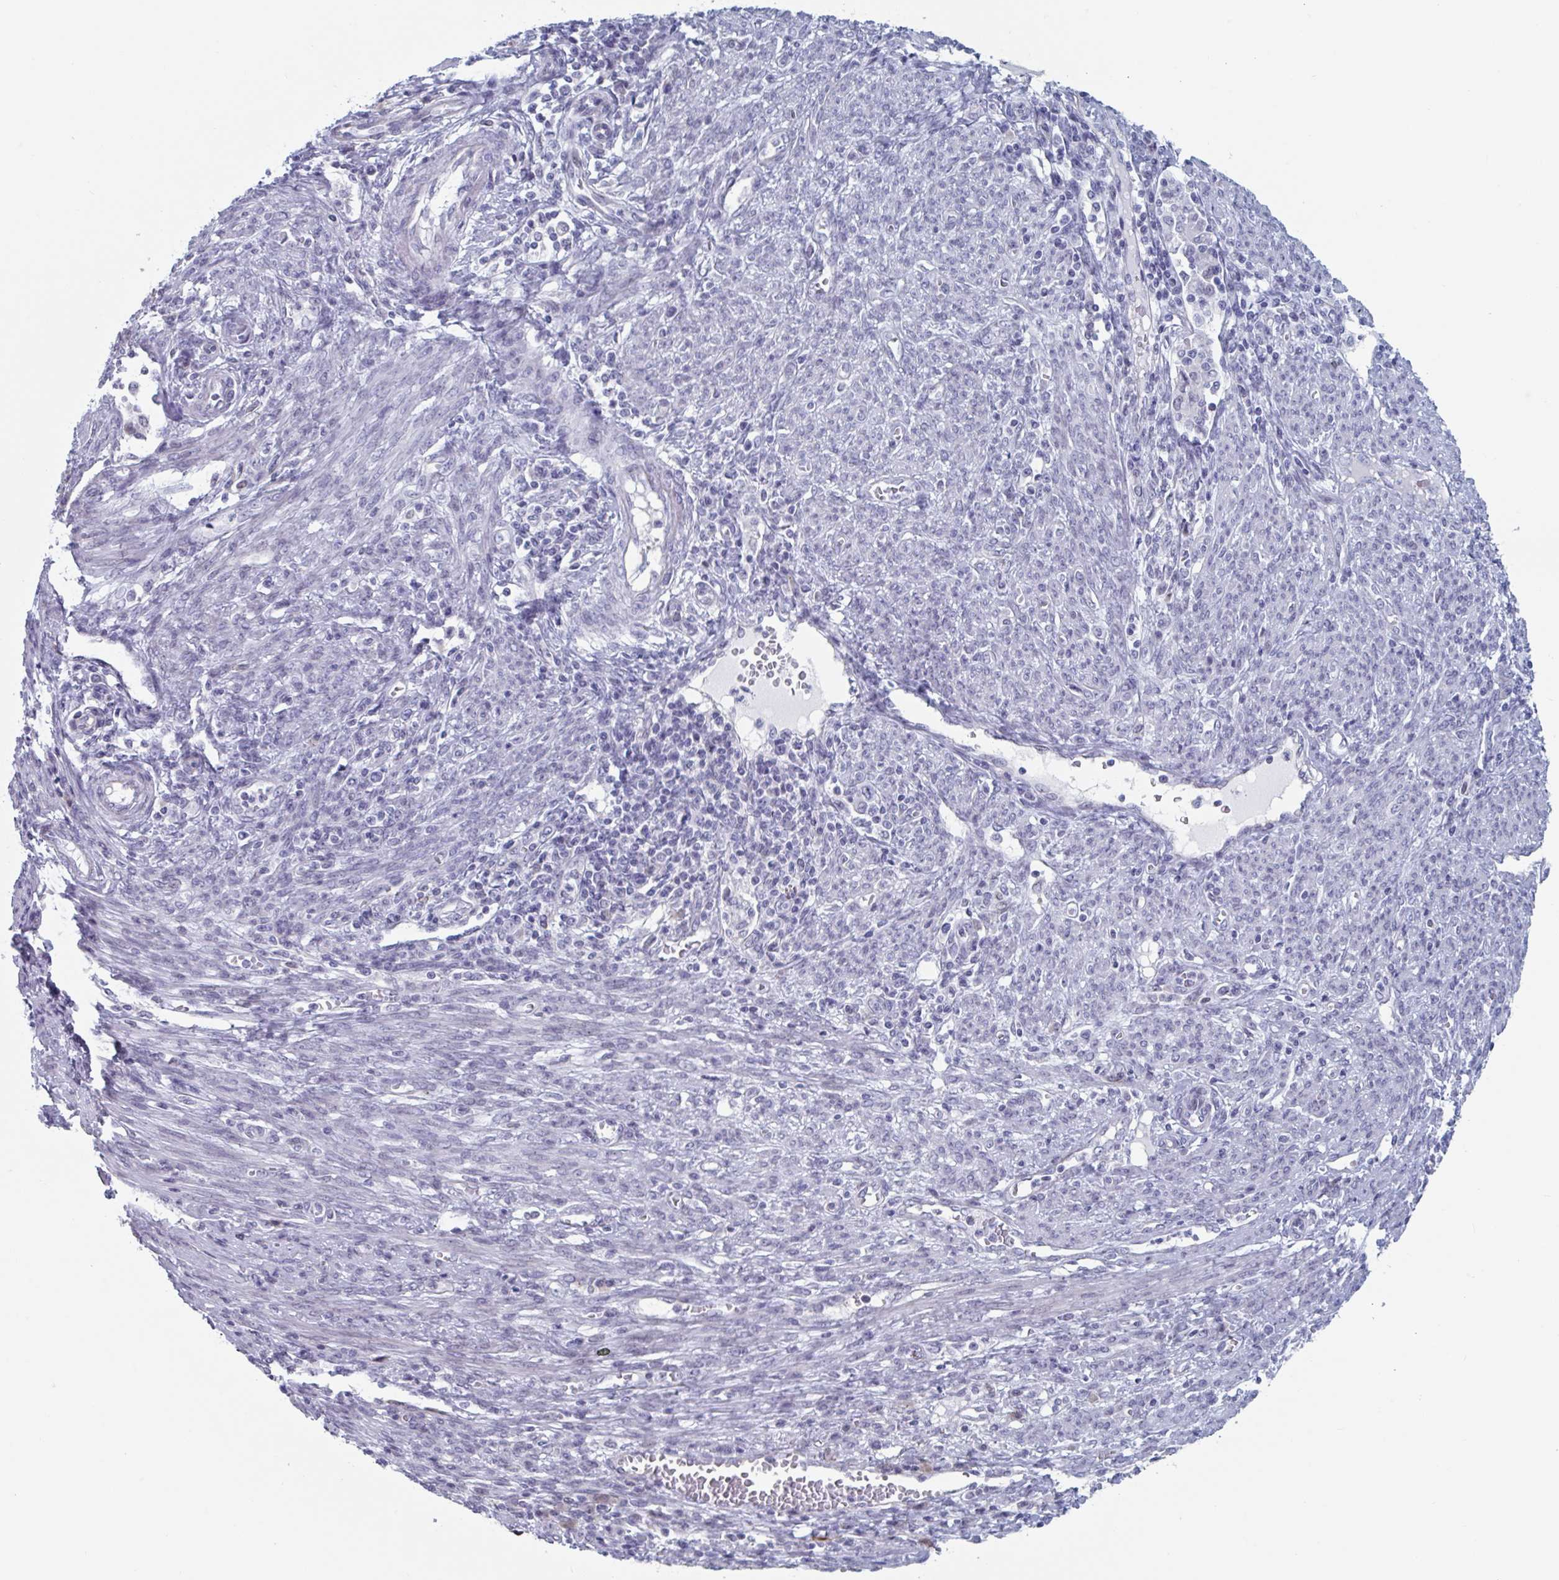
{"staining": {"intensity": "weak", "quantity": "25%-75%", "location": "nuclear"}, "tissue": "endometrial cancer", "cell_type": "Tumor cells", "image_type": "cancer", "snomed": [{"axis": "morphology", "description": "Adenocarcinoma, NOS"}, {"axis": "topography", "description": "Uterus"}, {"axis": "topography", "description": "Endometrium"}], "caption": "The image exhibits immunohistochemical staining of endometrial cancer (adenocarcinoma). There is weak nuclear expression is present in approximately 25%-75% of tumor cells.", "gene": "FOXA1", "patient": {"sex": "female", "age": 70}}